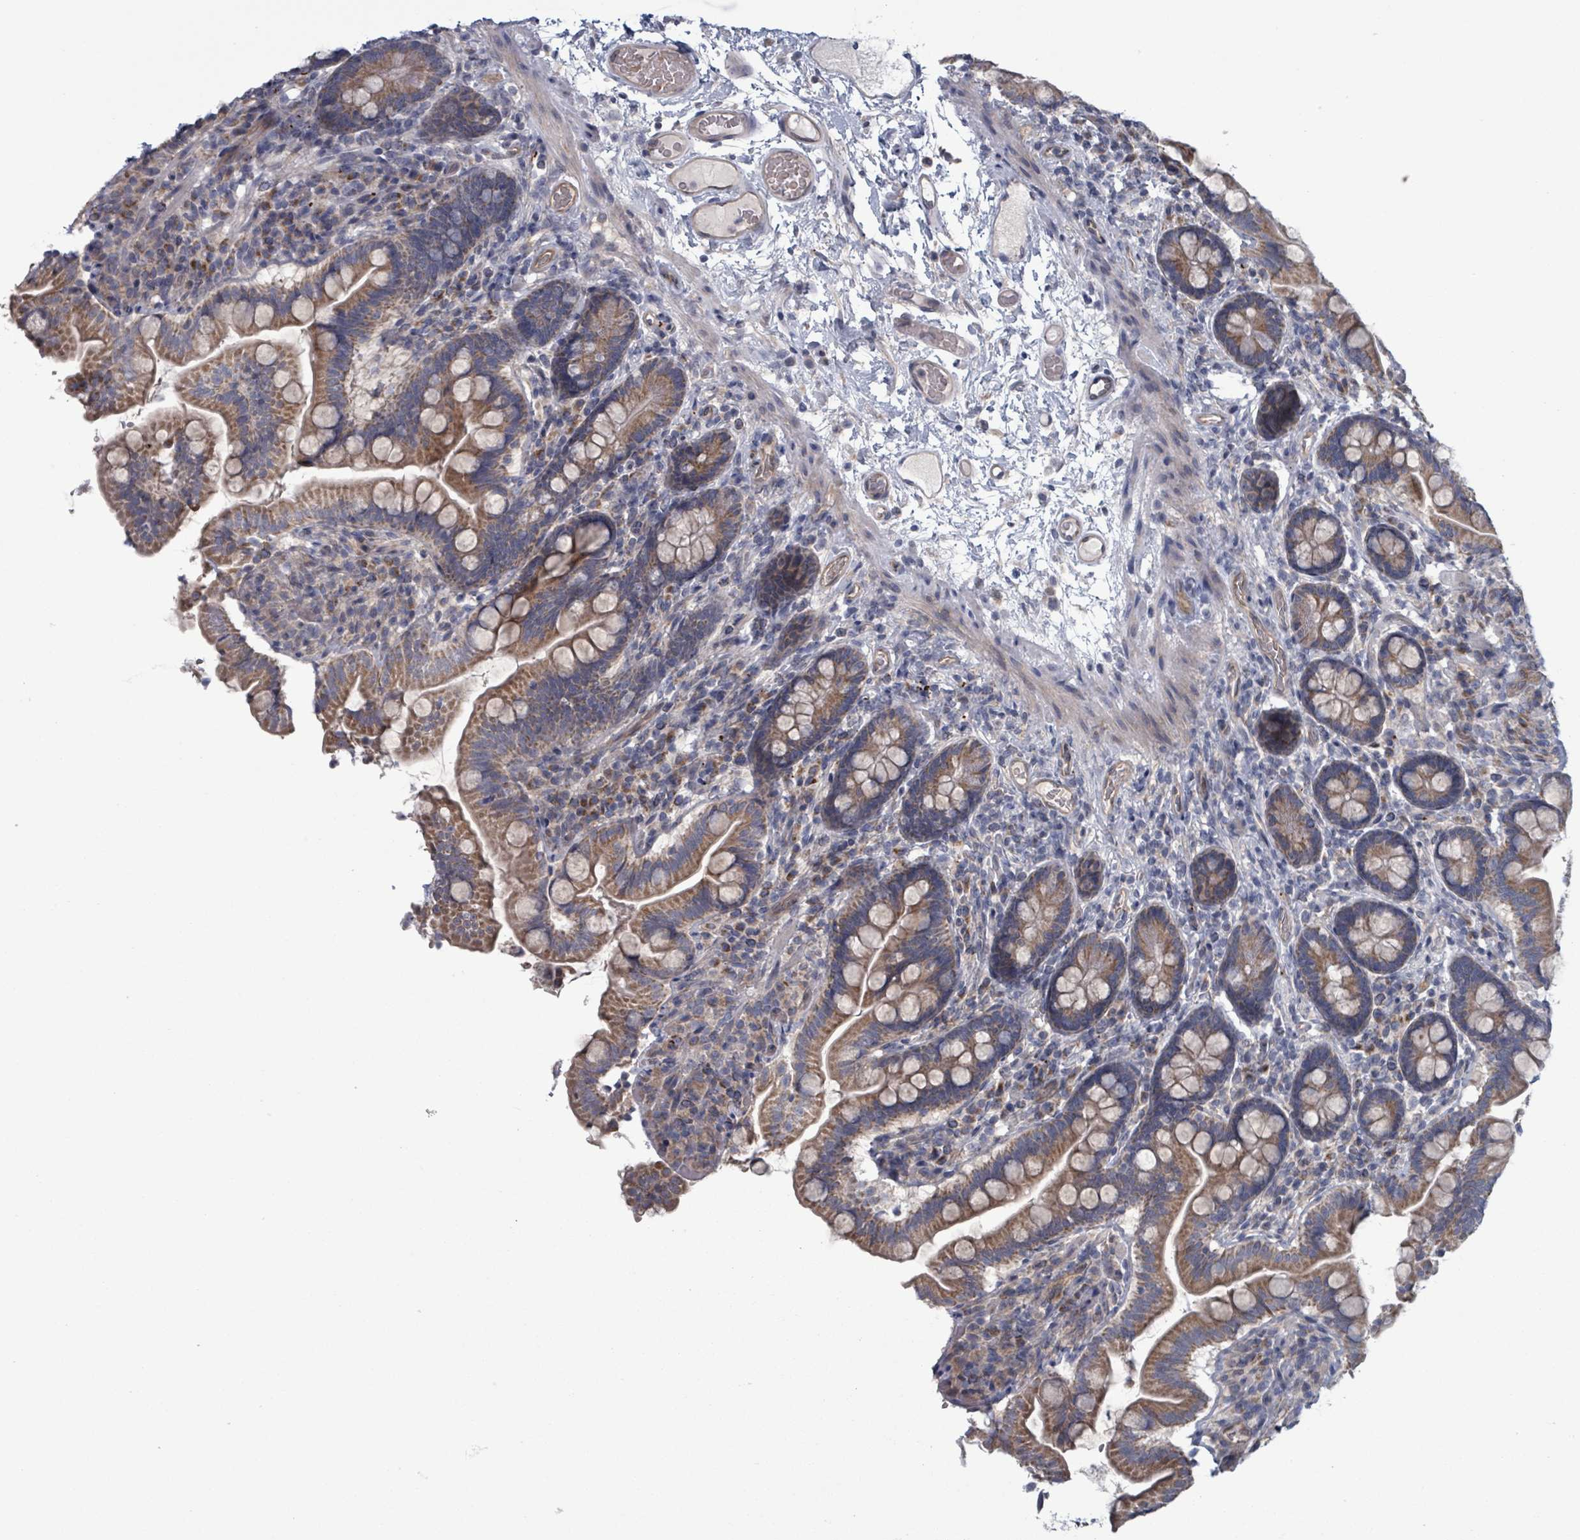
{"staining": {"intensity": "moderate", "quantity": ">75%", "location": "cytoplasmic/membranous"}, "tissue": "small intestine", "cell_type": "Glandular cells", "image_type": "normal", "snomed": [{"axis": "morphology", "description": "Normal tissue, NOS"}, {"axis": "topography", "description": "Small intestine"}], "caption": "An image of human small intestine stained for a protein demonstrates moderate cytoplasmic/membranous brown staining in glandular cells.", "gene": "FKBP1A", "patient": {"sex": "female", "age": 64}}